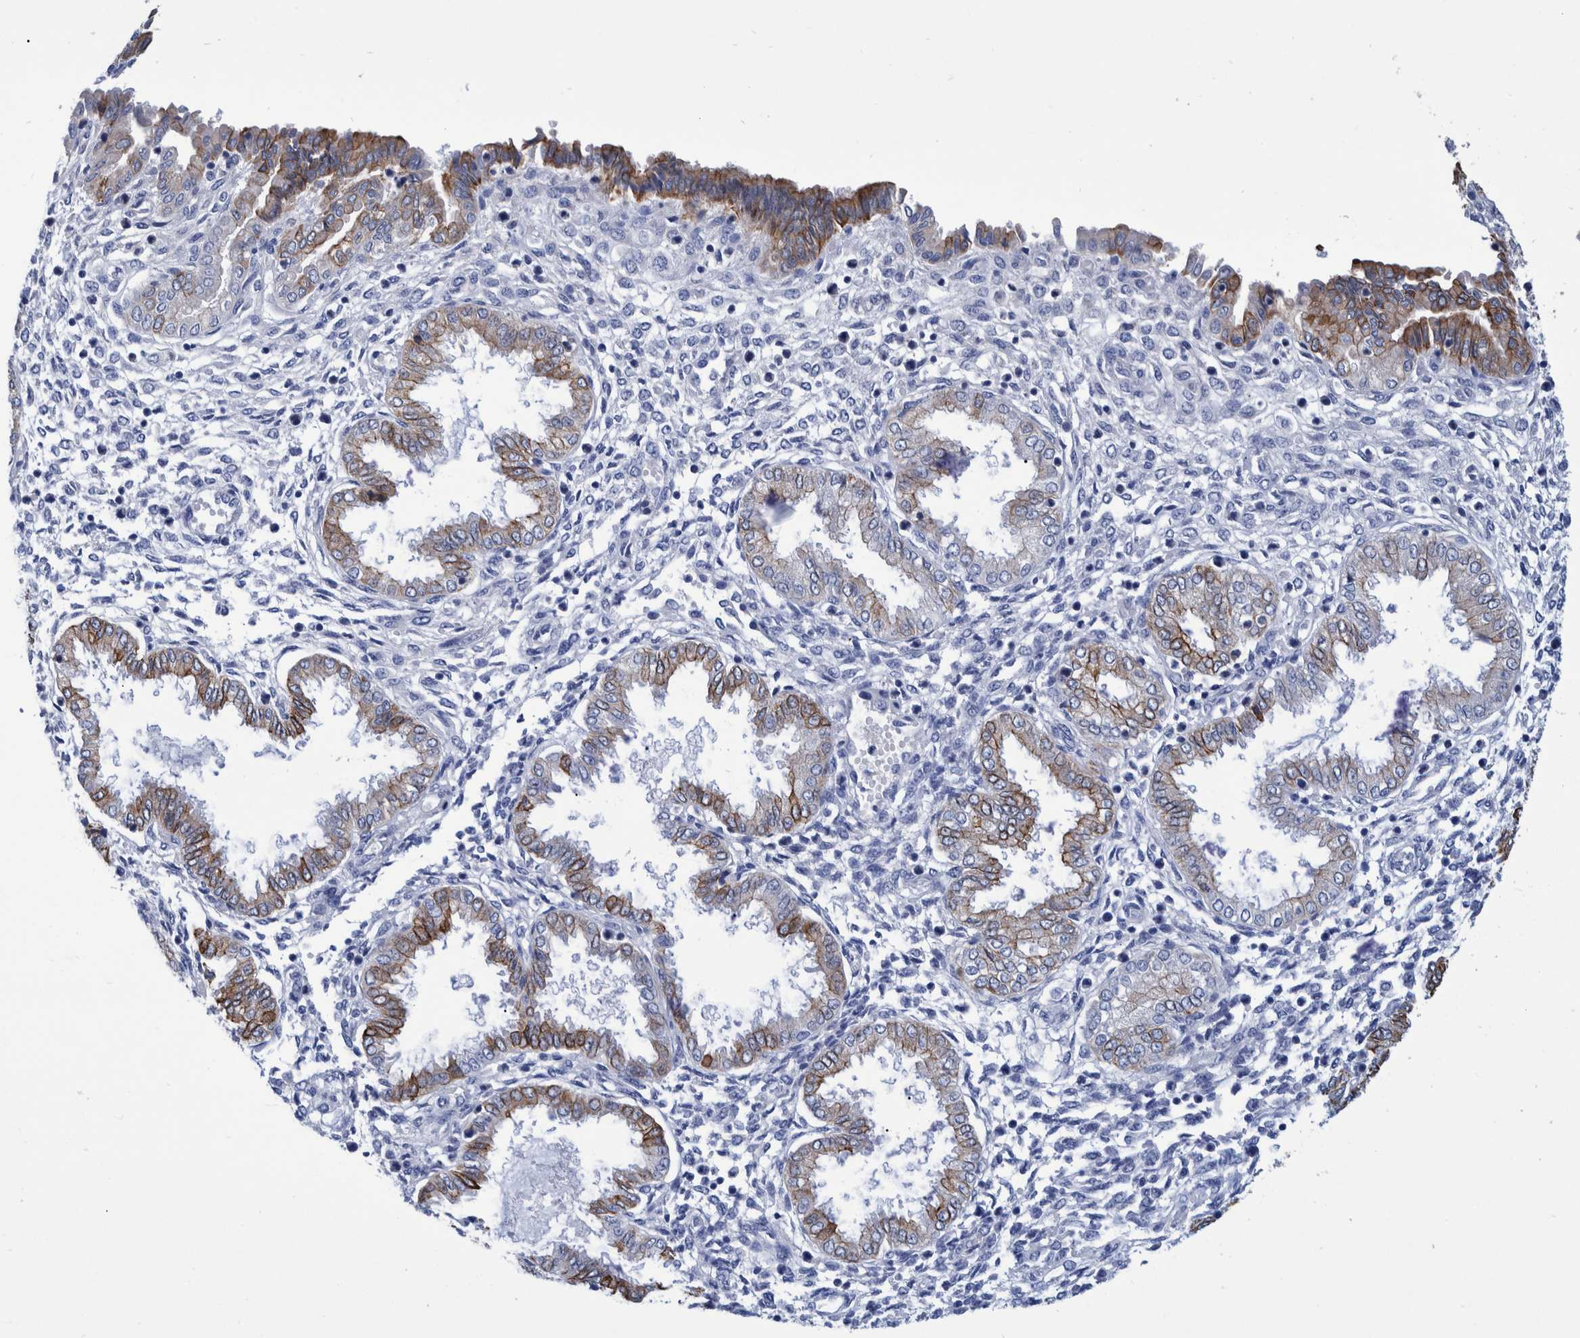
{"staining": {"intensity": "negative", "quantity": "none", "location": "none"}, "tissue": "endometrium", "cell_type": "Cells in endometrial stroma", "image_type": "normal", "snomed": [{"axis": "morphology", "description": "Normal tissue, NOS"}, {"axis": "topography", "description": "Endometrium"}], "caption": "Immunohistochemistry of benign human endometrium reveals no staining in cells in endometrial stroma.", "gene": "MKS1", "patient": {"sex": "female", "age": 33}}